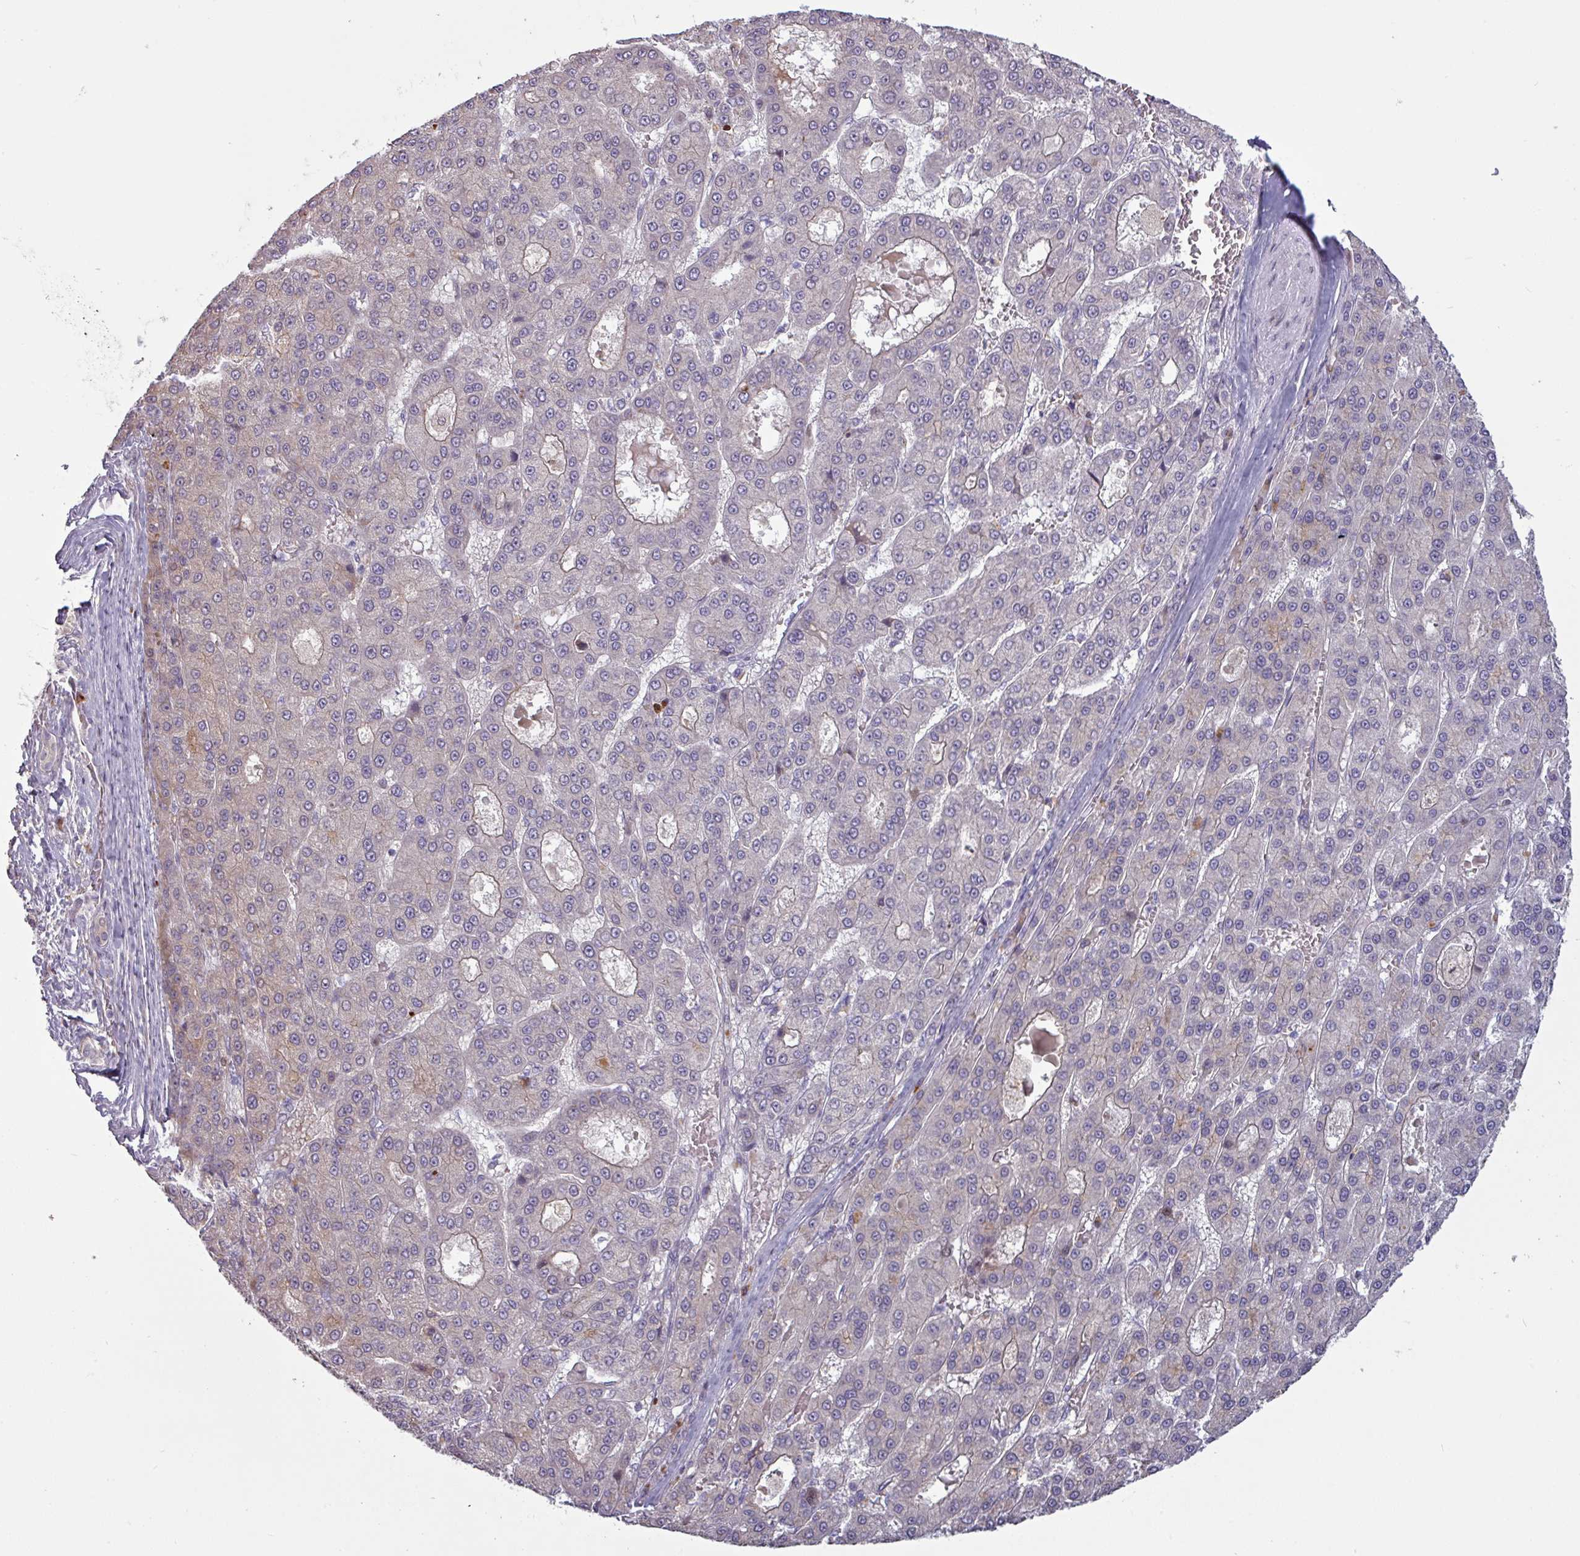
{"staining": {"intensity": "weak", "quantity": "<25%", "location": "cytoplasmic/membranous"}, "tissue": "liver cancer", "cell_type": "Tumor cells", "image_type": "cancer", "snomed": [{"axis": "morphology", "description": "Carcinoma, Hepatocellular, NOS"}, {"axis": "topography", "description": "Liver"}], "caption": "Tumor cells are negative for protein expression in human hepatocellular carcinoma (liver).", "gene": "C2orf16", "patient": {"sex": "male", "age": 70}}